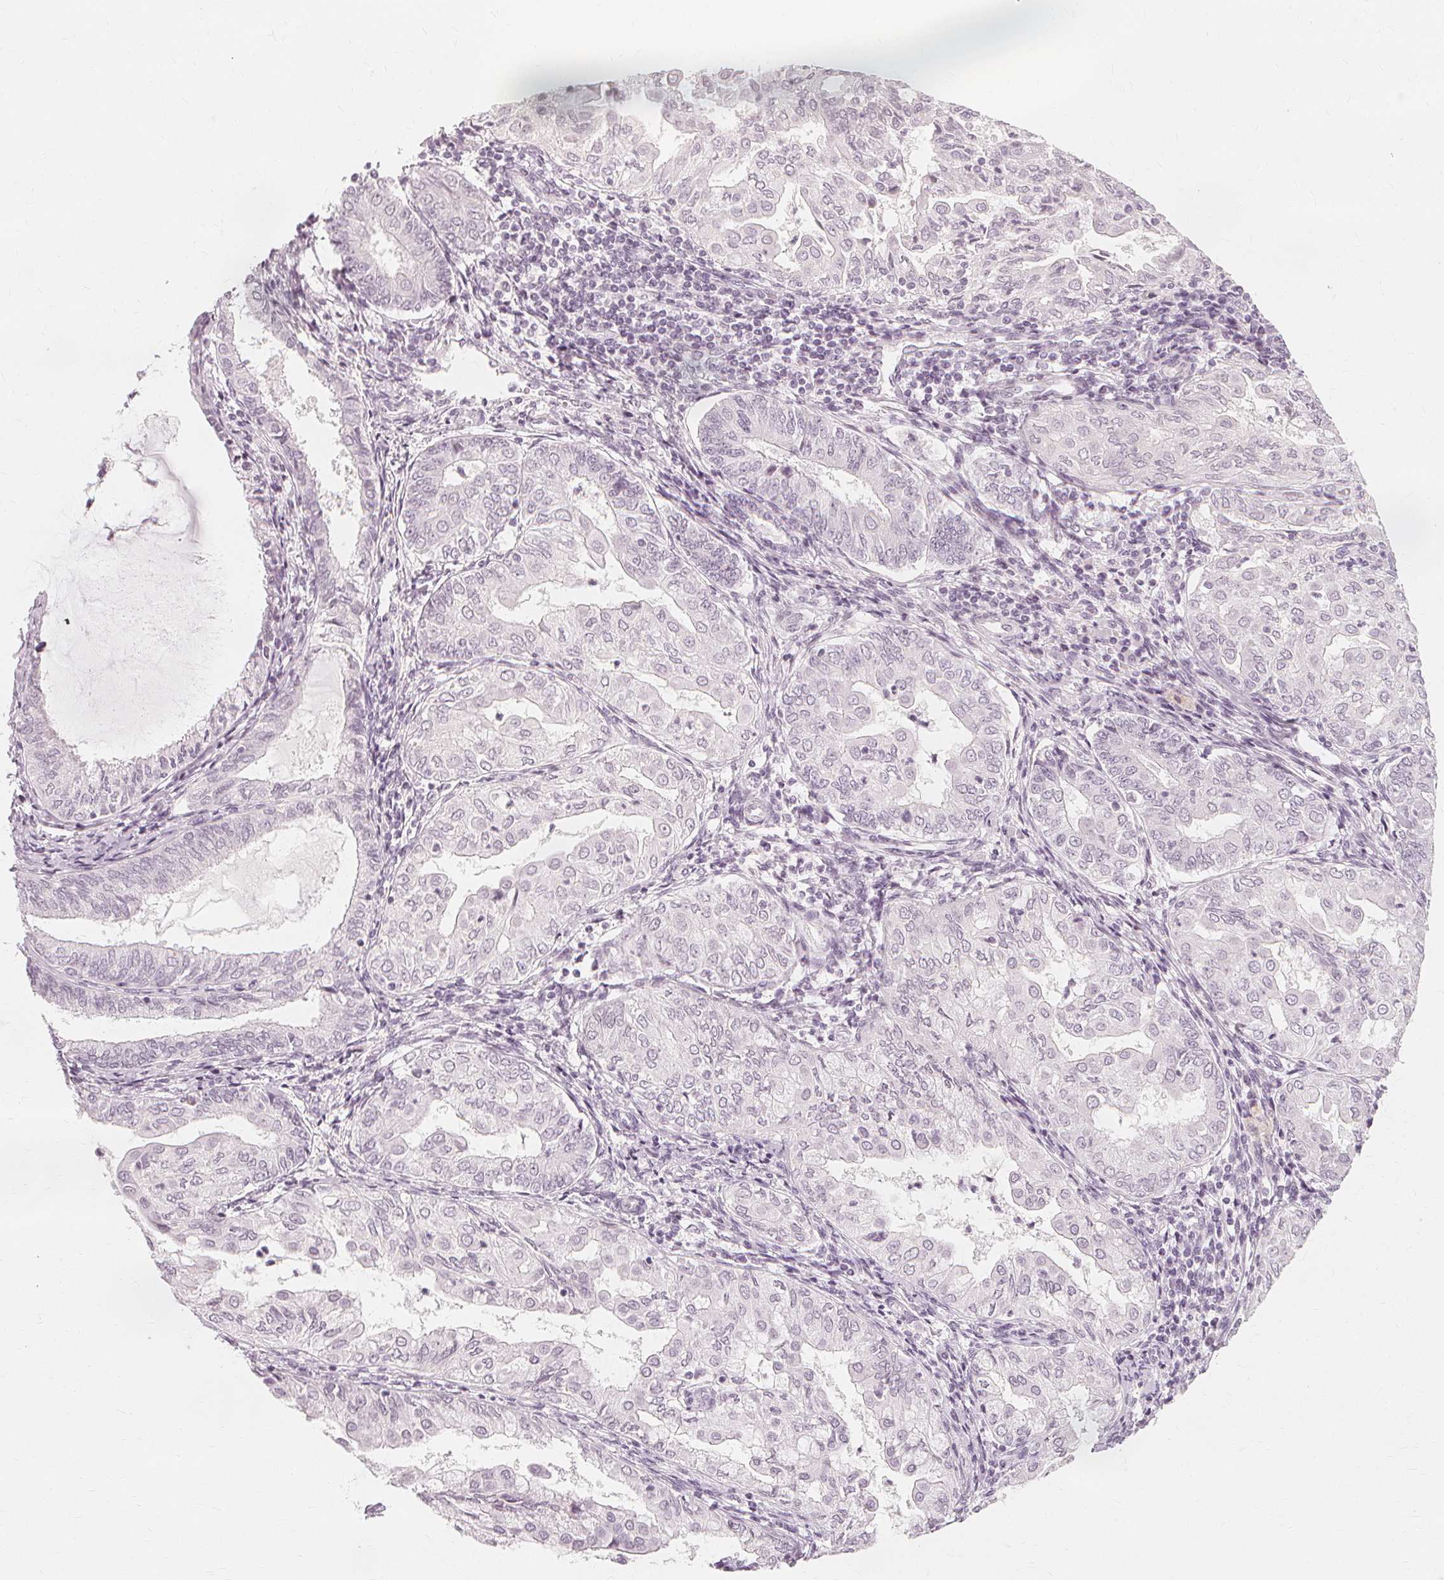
{"staining": {"intensity": "negative", "quantity": "none", "location": "none"}, "tissue": "endometrial cancer", "cell_type": "Tumor cells", "image_type": "cancer", "snomed": [{"axis": "morphology", "description": "Adenocarcinoma, NOS"}, {"axis": "topography", "description": "Endometrium"}], "caption": "Protein analysis of endometrial cancer (adenocarcinoma) demonstrates no significant positivity in tumor cells.", "gene": "NXPE1", "patient": {"sex": "female", "age": 68}}